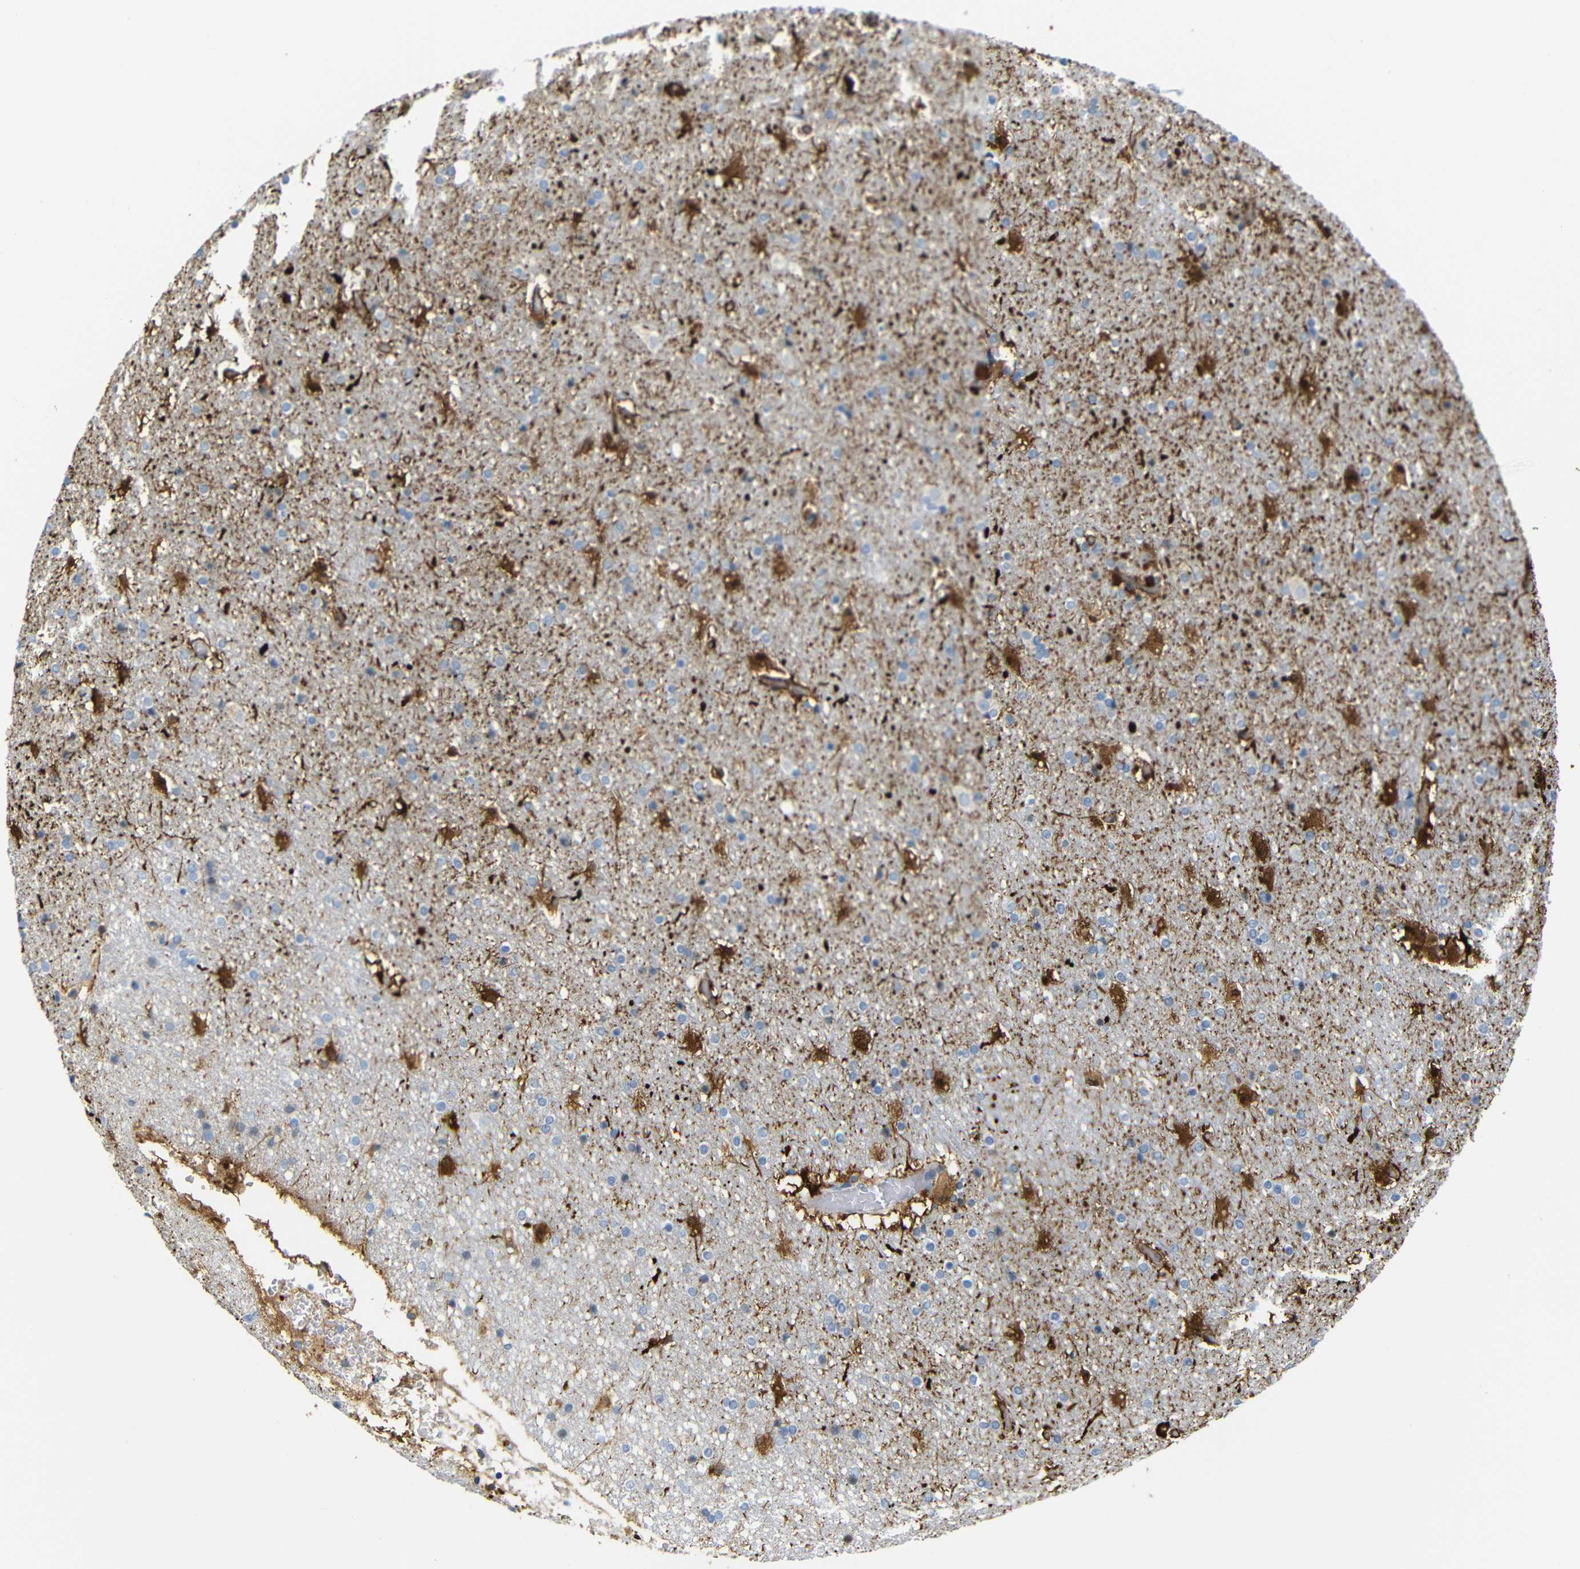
{"staining": {"intensity": "moderate", "quantity": ">75%", "location": "cytoplasmic/membranous"}, "tissue": "cerebral cortex", "cell_type": "Endothelial cells", "image_type": "normal", "snomed": [{"axis": "morphology", "description": "Normal tissue, NOS"}, {"axis": "topography", "description": "Cerebral cortex"}], "caption": "Protein staining by immunohistochemistry (IHC) exhibits moderate cytoplasmic/membranous staining in about >75% of endothelial cells in benign cerebral cortex.", "gene": "MT1A", "patient": {"sex": "male", "age": 57}}